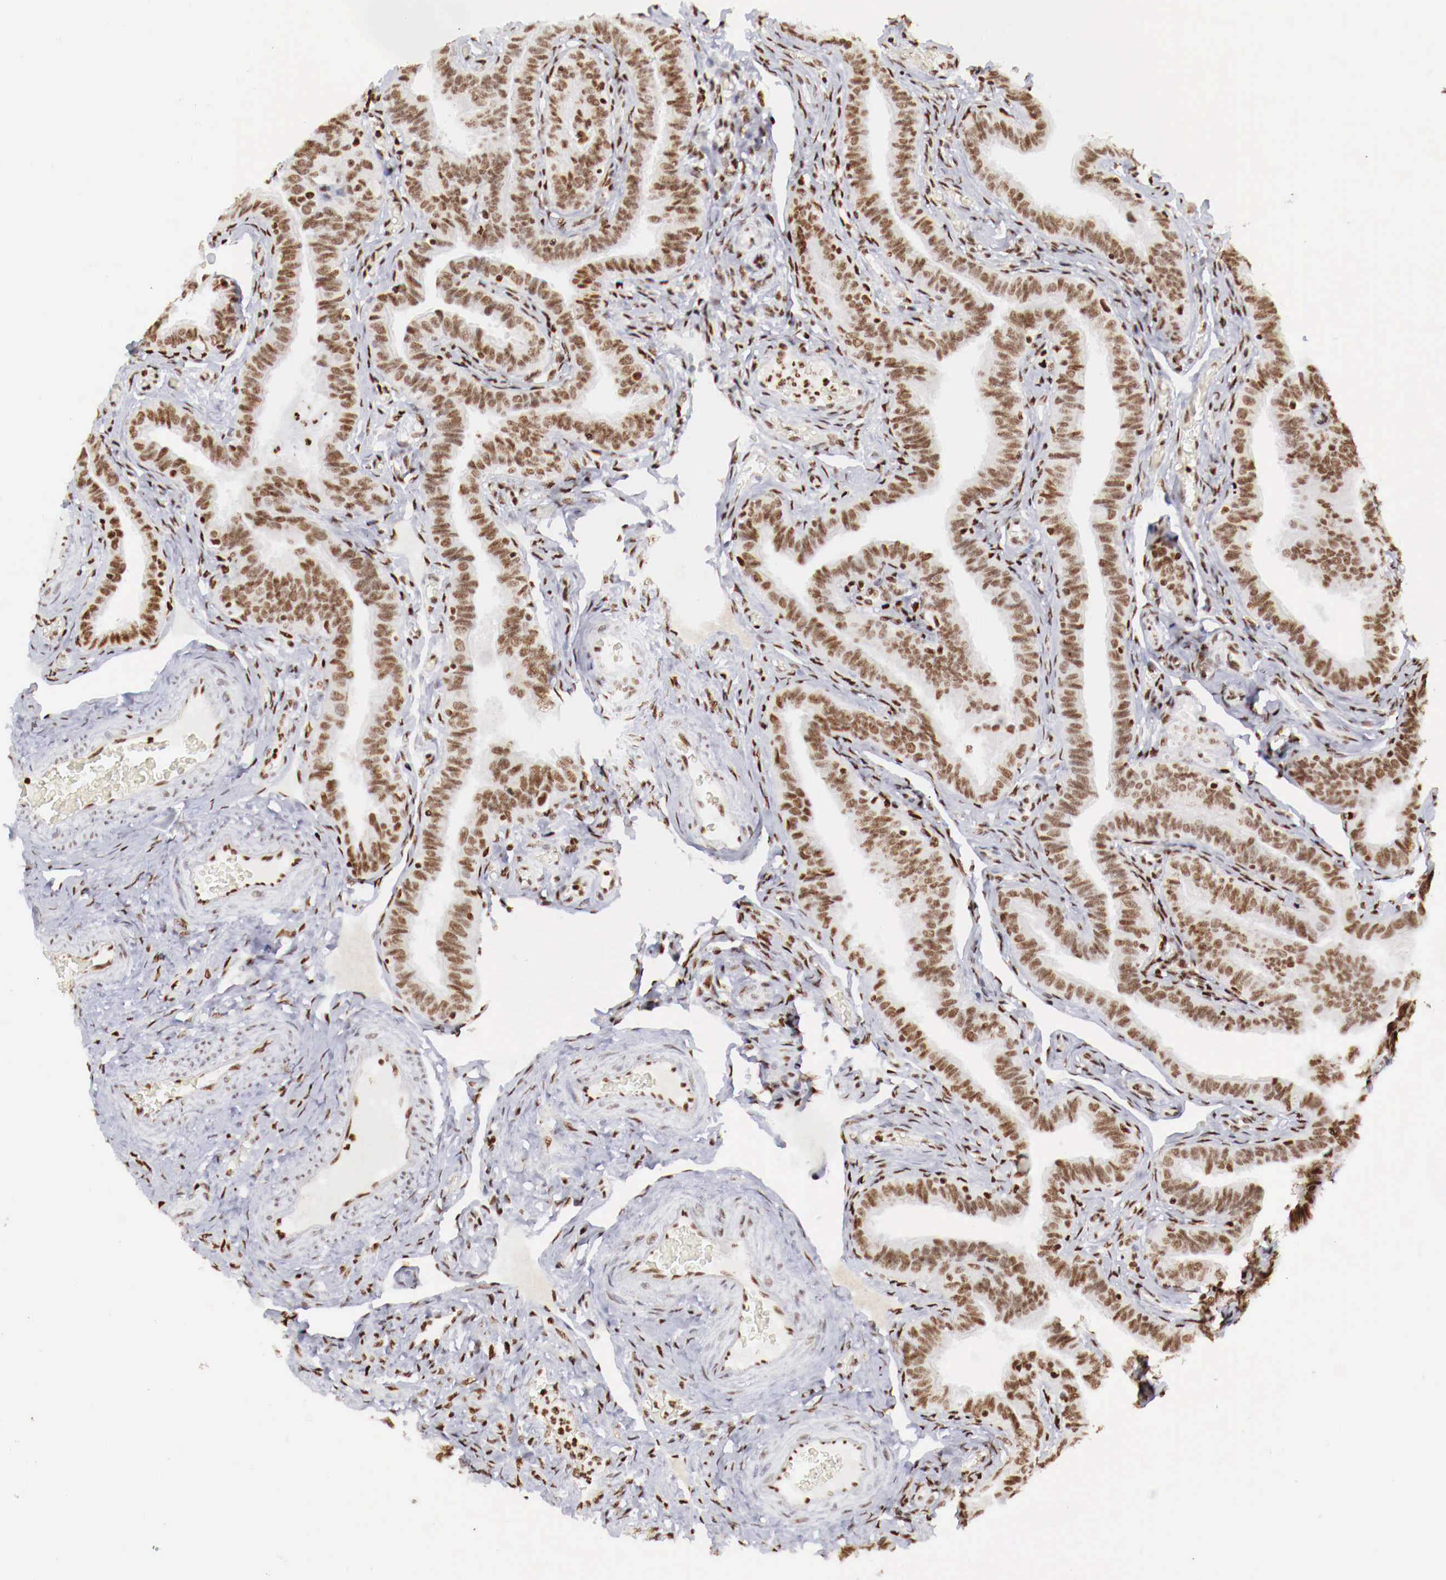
{"staining": {"intensity": "strong", "quantity": ">75%", "location": "nuclear"}, "tissue": "fallopian tube", "cell_type": "Glandular cells", "image_type": "normal", "snomed": [{"axis": "morphology", "description": "Normal tissue, NOS"}, {"axis": "topography", "description": "Fallopian tube"}], "caption": "Immunohistochemical staining of benign fallopian tube reveals >75% levels of strong nuclear protein expression in approximately >75% of glandular cells. The protein of interest is shown in brown color, while the nuclei are stained blue.", "gene": "MAX", "patient": {"sex": "female", "age": 38}}